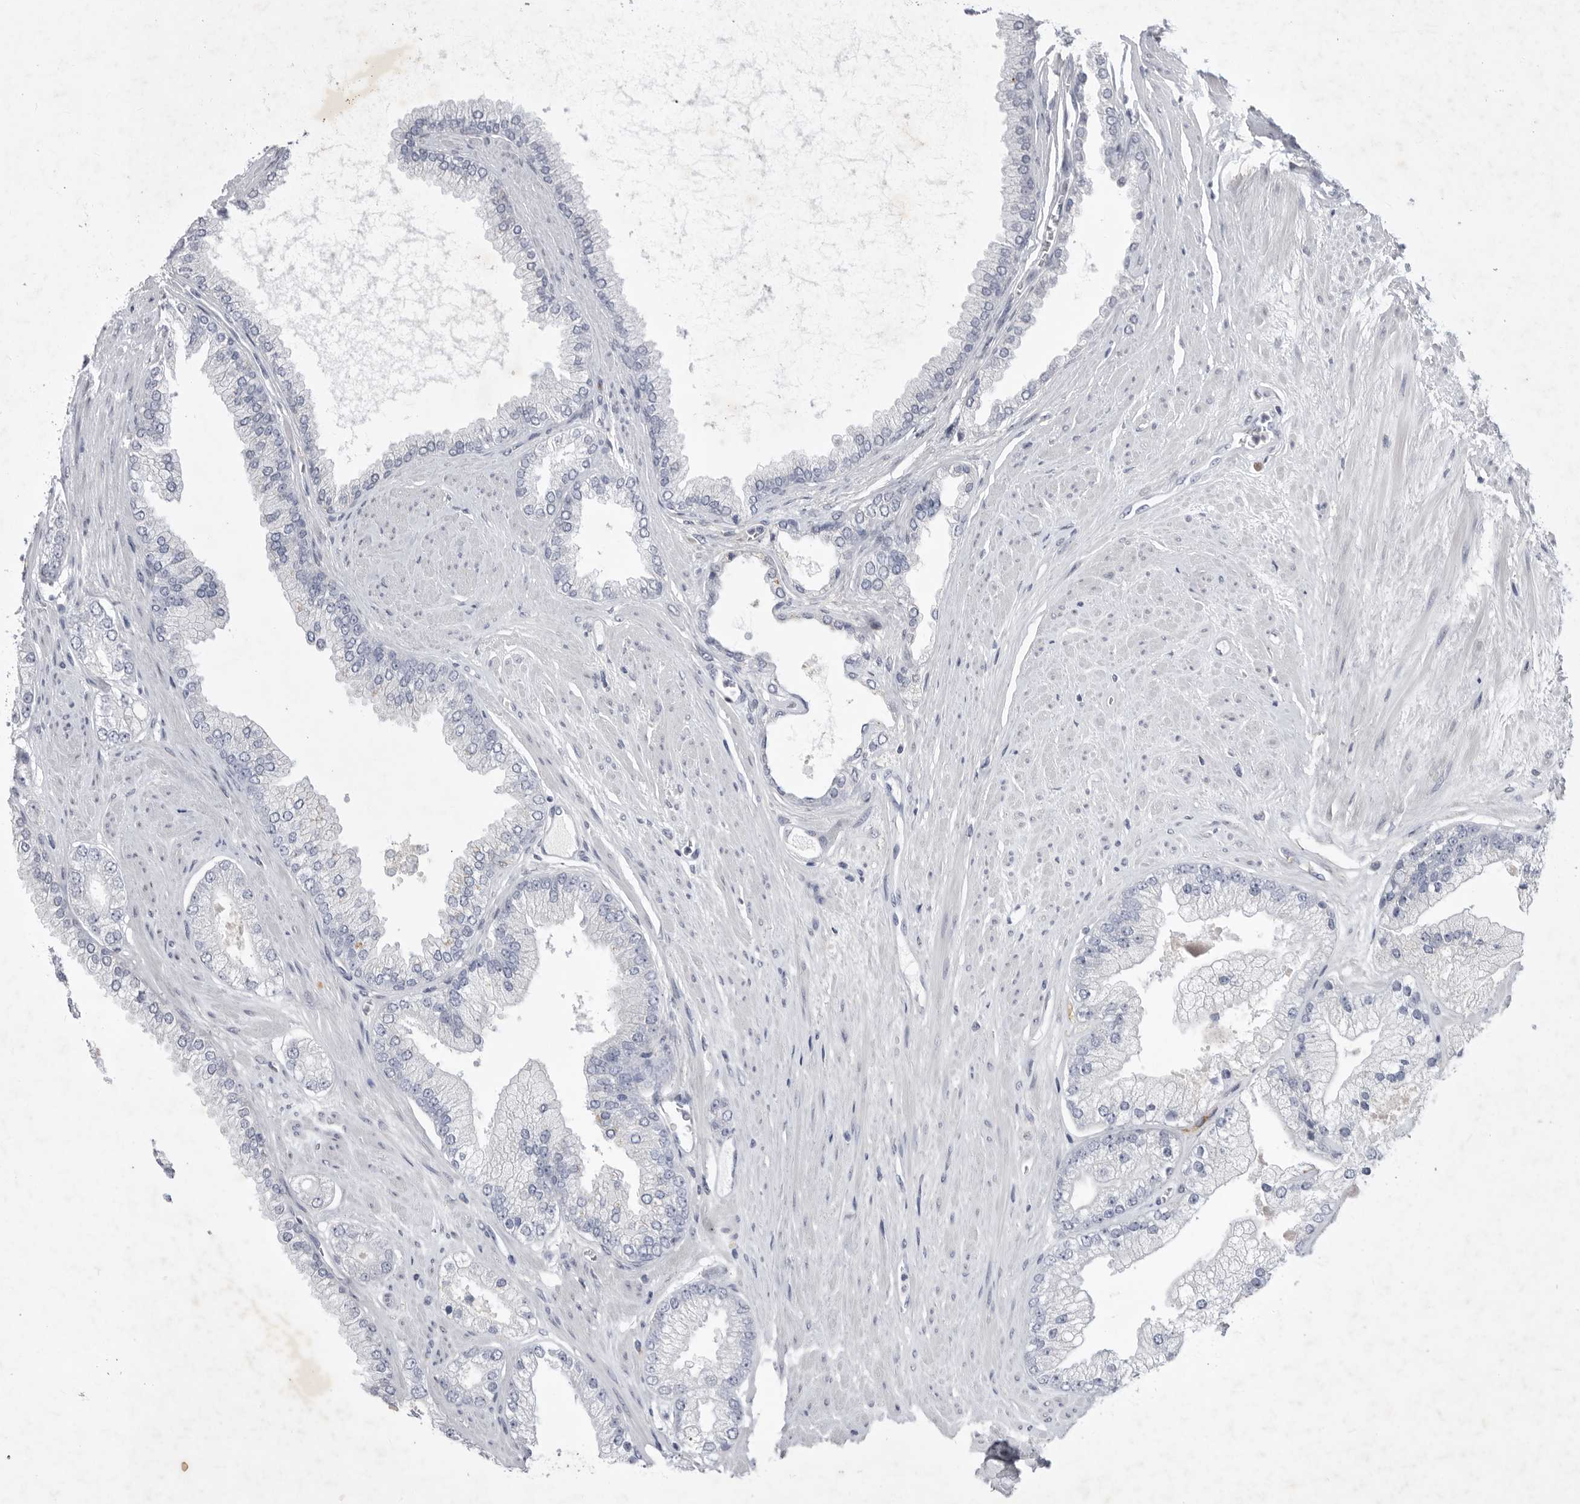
{"staining": {"intensity": "negative", "quantity": "none", "location": "none"}, "tissue": "prostate cancer", "cell_type": "Tumor cells", "image_type": "cancer", "snomed": [{"axis": "morphology", "description": "Adenocarcinoma, High grade"}, {"axis": "topography", "description": "Prostate"}], "caption": "Human adenocarcinoma (high-grade) (prostate) stained for a protein using IHC exhibits no expression in tumor cells.", "gene": "SIGLEC10", "patient": {"sex": "male", "age": 58}}